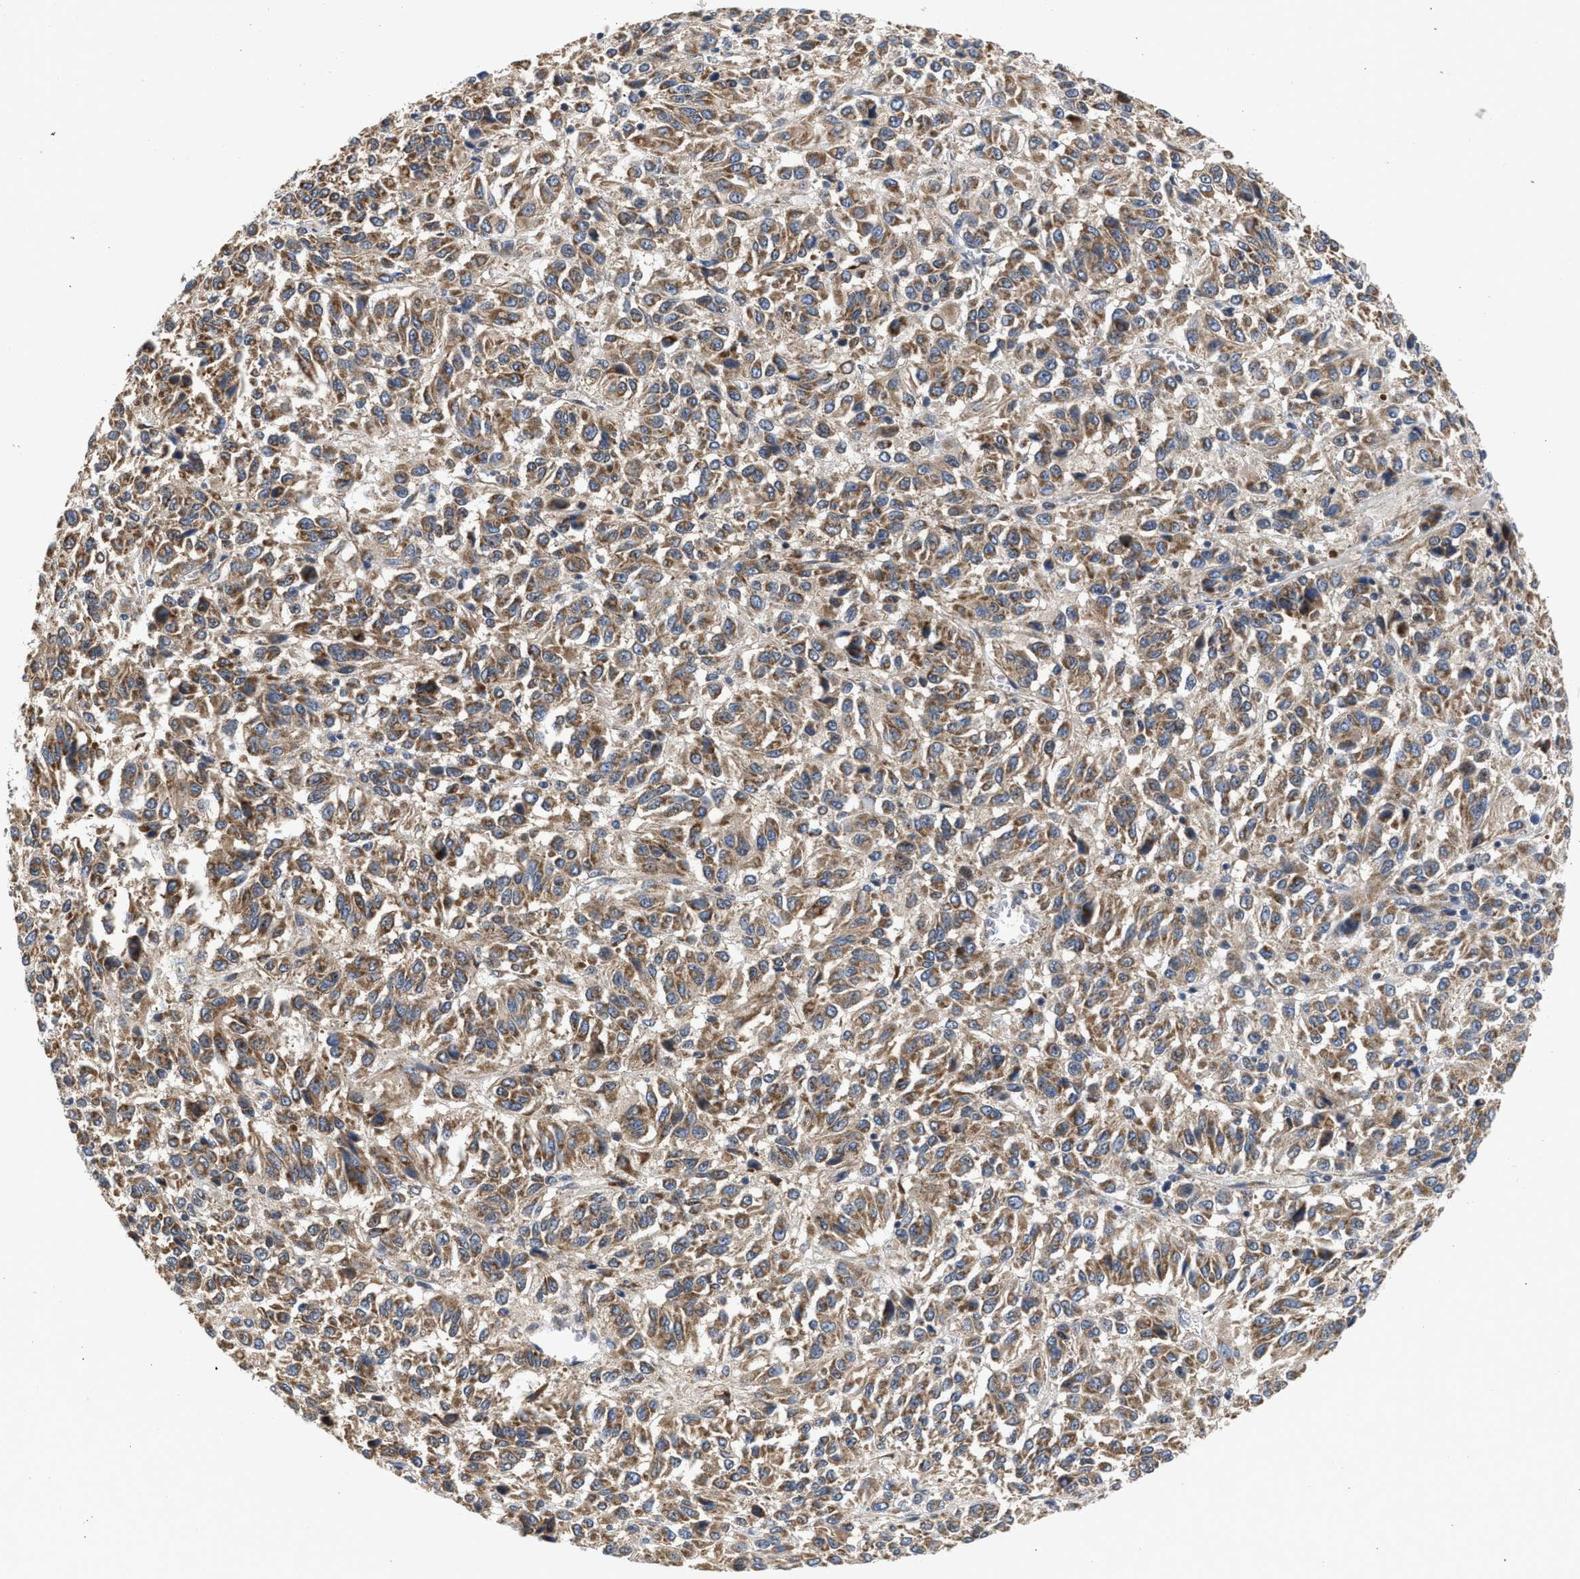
{"staining": {"intensity": "moderate", "quantity": ">75%", "location": "cytoplasmic/membranous"}, "tissue": "melanoma", "cell_type": "Tumor cells", "image_type": "cancer", "snomed": [{"axis": "morphology", "description": "Malignant melanoma, Metastatic site"}, {"axis": "topography", "description": "Lung"}], "caption": "Human melanoma stained with a brown dye displays moderate cytoplasmic/membranous positive staining in approximately >75% of tumor cells.", "gene": "POLG2", "patient": {"sex": "male", "age": 64}}